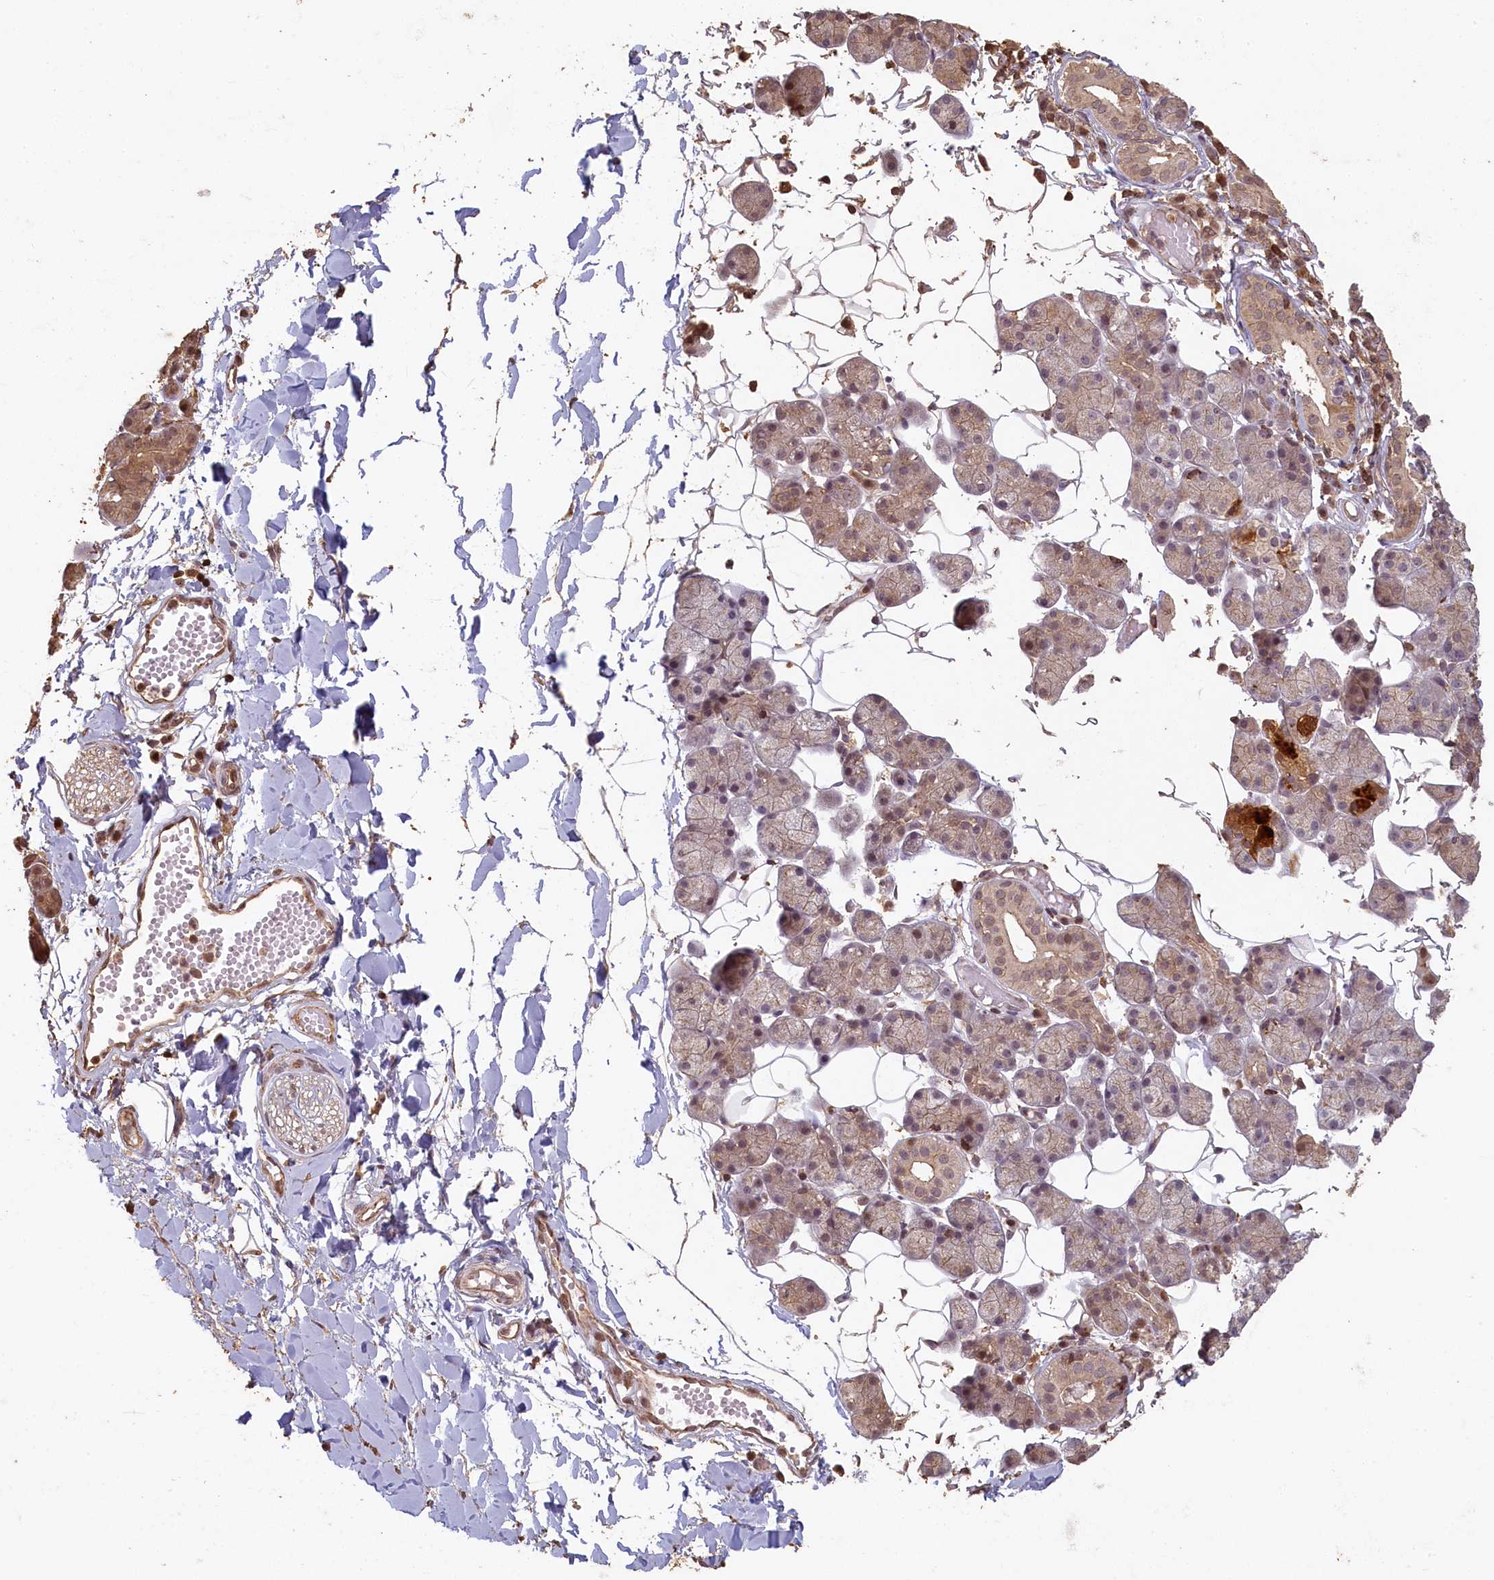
{"staining": {"intensity": "moderate", "quantity": ">75%", "location": "cytoplasmic/membranous,nuclear"}, "tissue": "salivary gland", "cell_type": "Glandular cells", "image_type": "normal", "snomed": [{"axis": "morphology", "description": "Normal tissue, NOS"}, {"axis": "topography", "description": "Salivary gland"}], "caption": "Immunohistochemical staining of benign salivary gland reveals >75% levels of moderate cytoplasmic/membranous,nuclear protein staining in approximately >75% of glandular cells.", "gene": "MADD", "patient": {"sex": "female", "age": 33}}